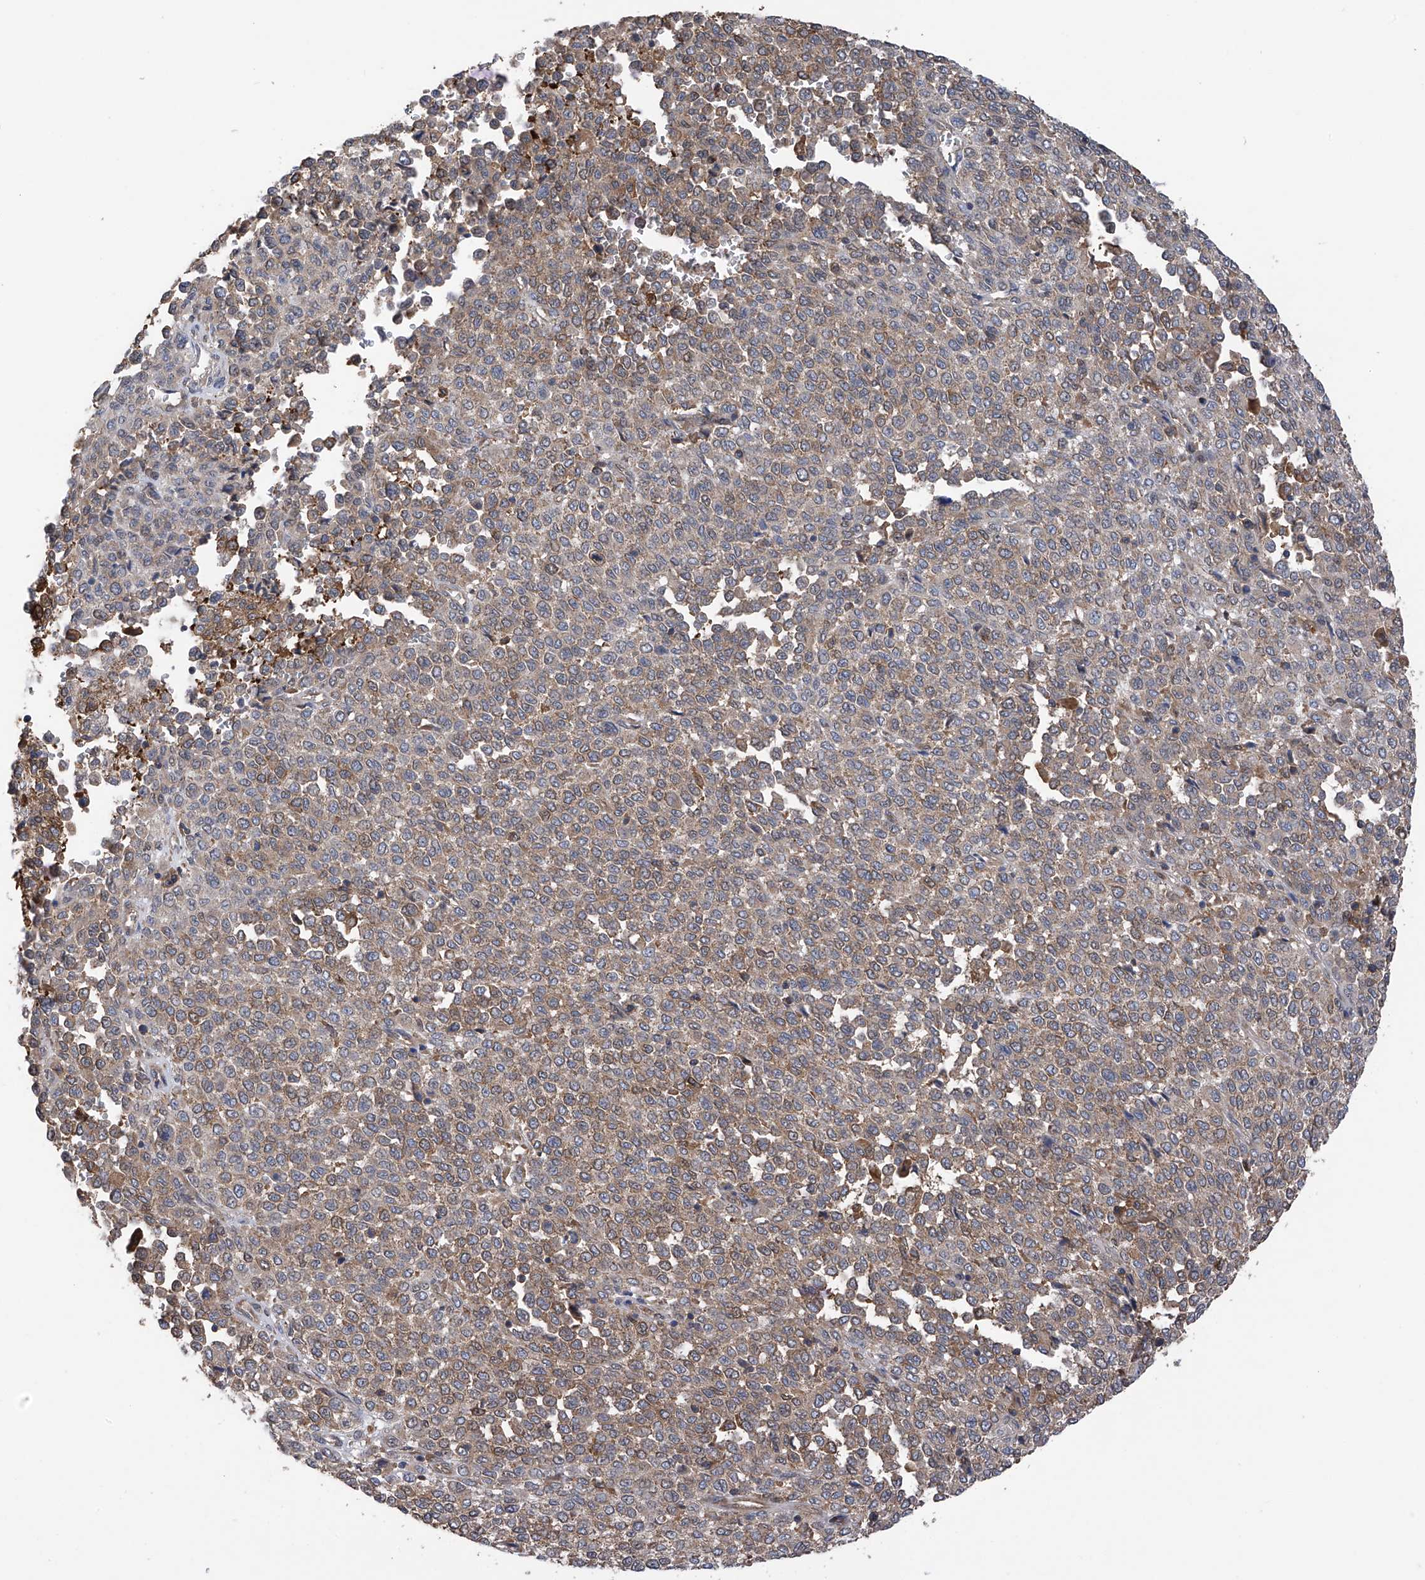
{"staining": {"intensity": "weak", "quantity": ">75%", "location": "cytoplasmic/membranous"}, "tissue": "melanoma", "cell_type": "Tumor cells", "image_type": "cancer", "snomed": [{"axis": "morphology", "description": "Malignant melanoma, Metastatic site"}, {"axis": "topography", "description": "Pancreas"}], "caption": "Approximately >75% of tumor cells in malignant melanoma (metastatic site) exhibit weak cytoplasmic/membranous protein positivity as visualized by brown immunohistochemical staining.", "gene": "CHPF", "patient": {"sex": "female", "age": 30}}